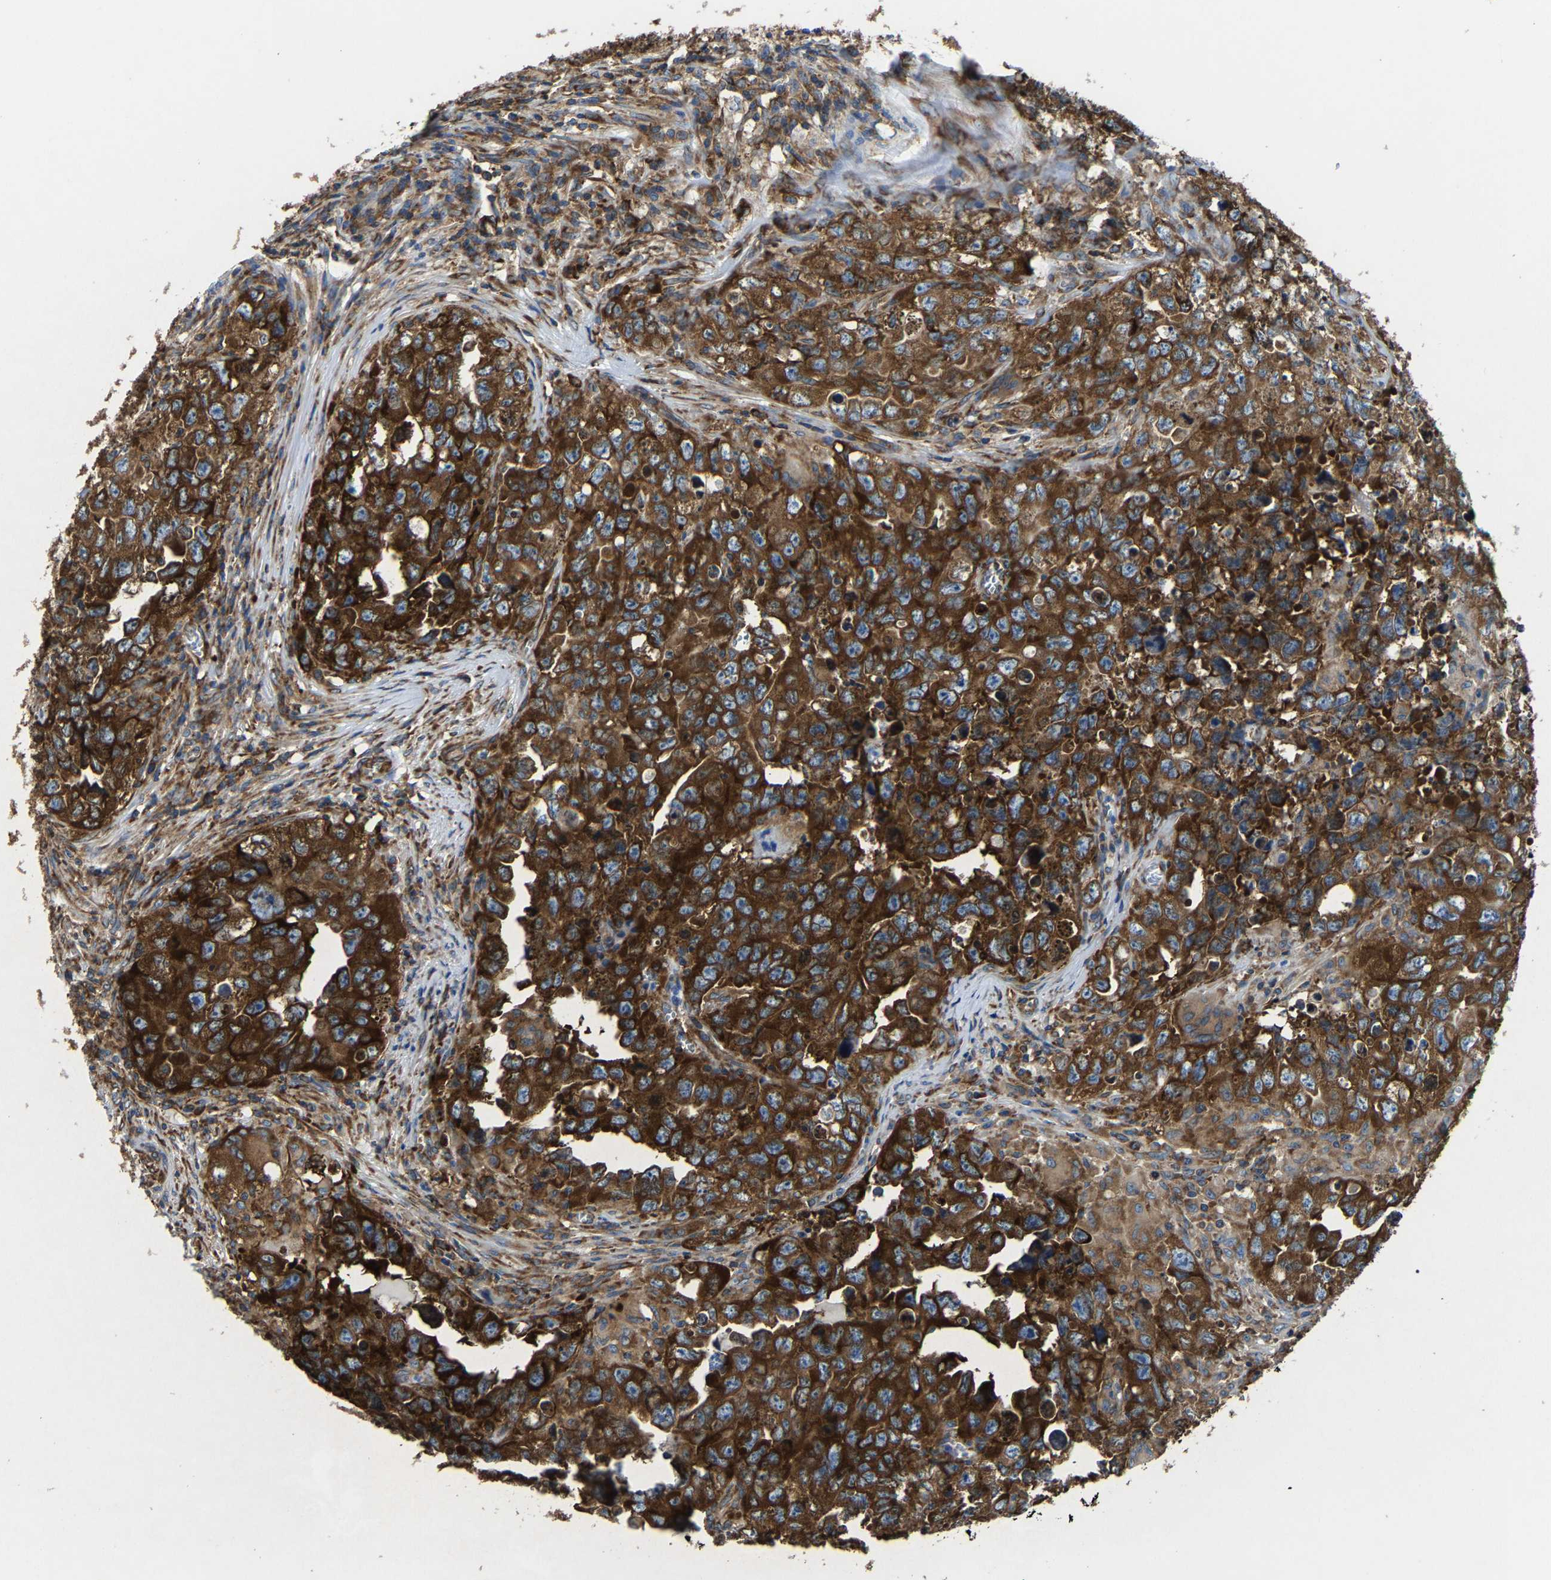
{"staining": {"intensity": "strong", "quantity": ">75%", "location": "cytoplasmic/membranous"}, "tissue": "testis cancer", "cell_type": "Tumor cells", "image_type": "cancer", "snomed": [{"axis": "morphology", "description": "Seminoma, NOS"}, {"axis": "morphology", "description": "Carcinoma, Embryonal, NOS"}, {"axis": "topography", "description": "Testis"}], "caption": "This image shows immunohistochemistry (IHC) staining of testis embryonal carcinoma, with high strong cytoplasmic/membranous expression in about >75% of tumor cells.", "gene": "G3BP2", "patient": {"sex": "male", "age": 43}}